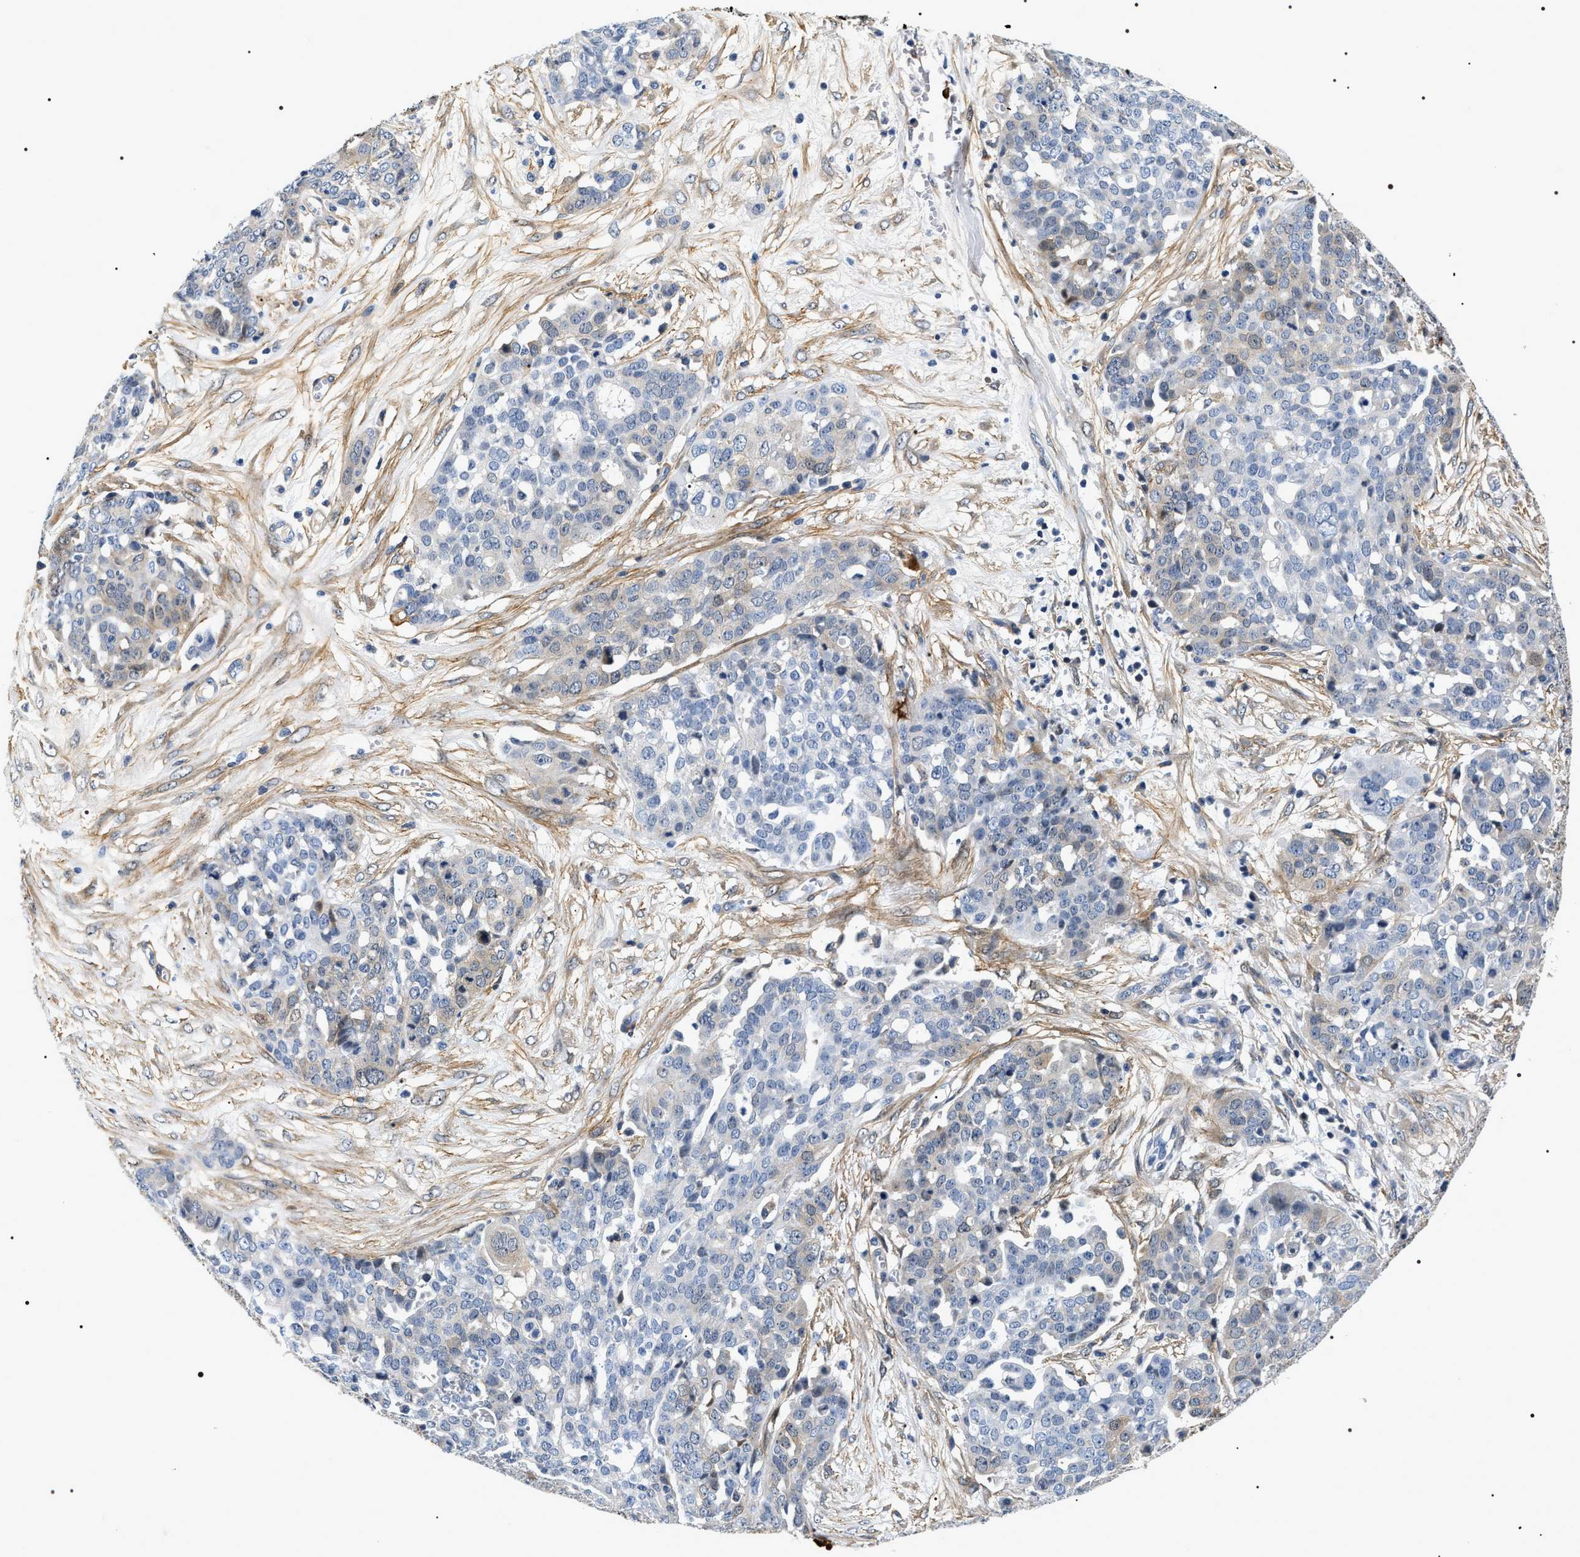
{"staining": {"intensity": "negative", "quantity": "none", "location": "none"}, "tissue": "ovarian cancer", "cell_type": "Tumor cells", "image_type": "cancer", "snomed": [{"axis": "morphology", "description": "Cystadenocarcinoma, serous, NOS"}, {"axis": "topography", "description": "Soft tissue"}, {"axis": "topography", "description": "Ovary"}], "caption": "Histopathology image shows no protein staining in tumor cells of ovarian cancer tissue.", "gene": "BAG2", "patient": {"sex": "female", "age": 57}}